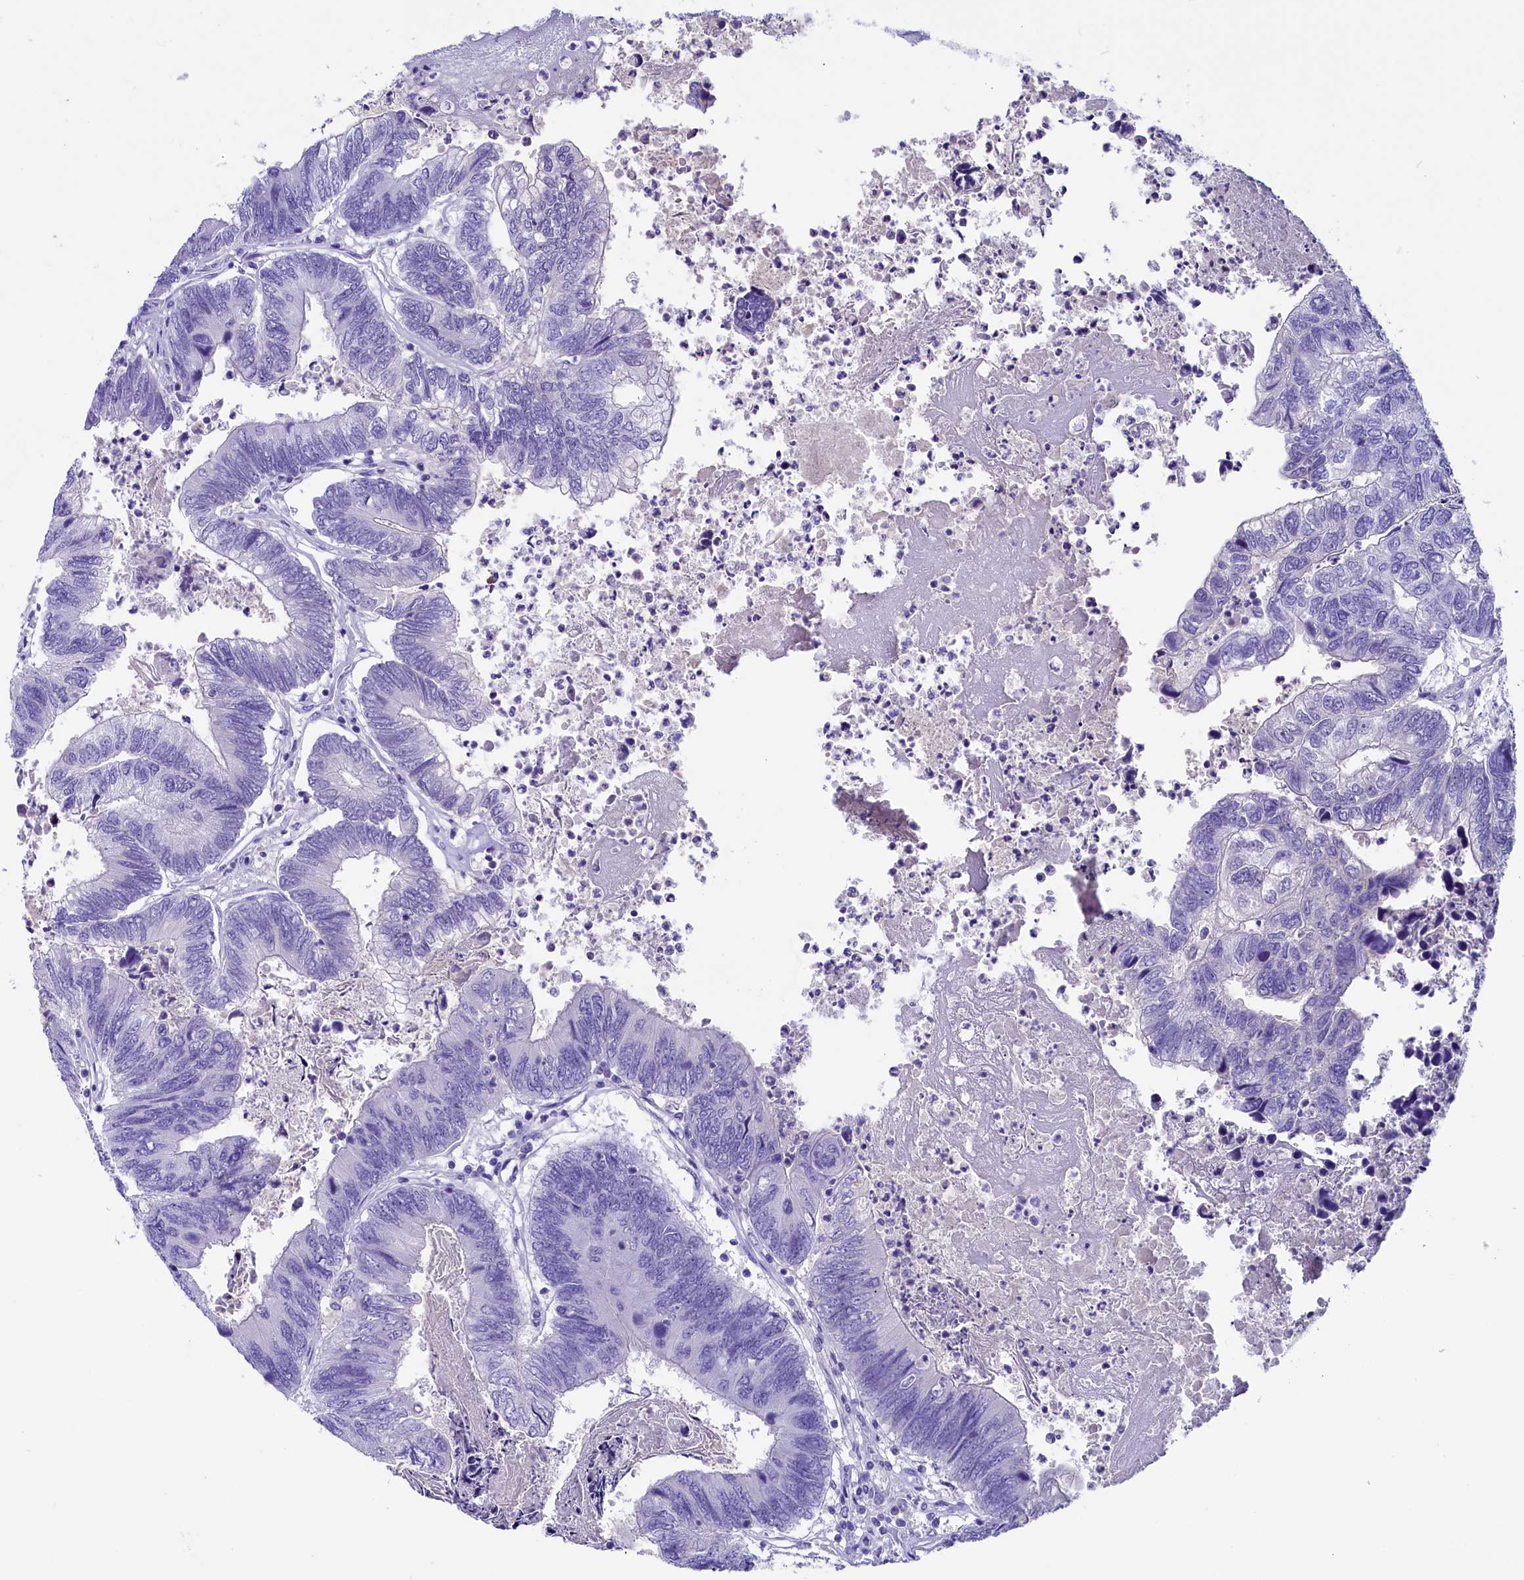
{"staining": {"intensity": "negative", "quantity": "none", "location": "none"}, "tissue": "colorectal cancer", "cell_type": "Tumor cells", "image_type": "cancer", "snomed": [{"axis": "morphology", "description": "Adenocarcinoma, NOS"}, {"axis": "topography", "description": "Colon"}], "caption": "Immunohistochemistry (IHC) of colorectal adenocarcinoma reveals no staining in tumor cells.", "gene": "SKIDA1", "patient": {"sex": "female", "age": 67}}